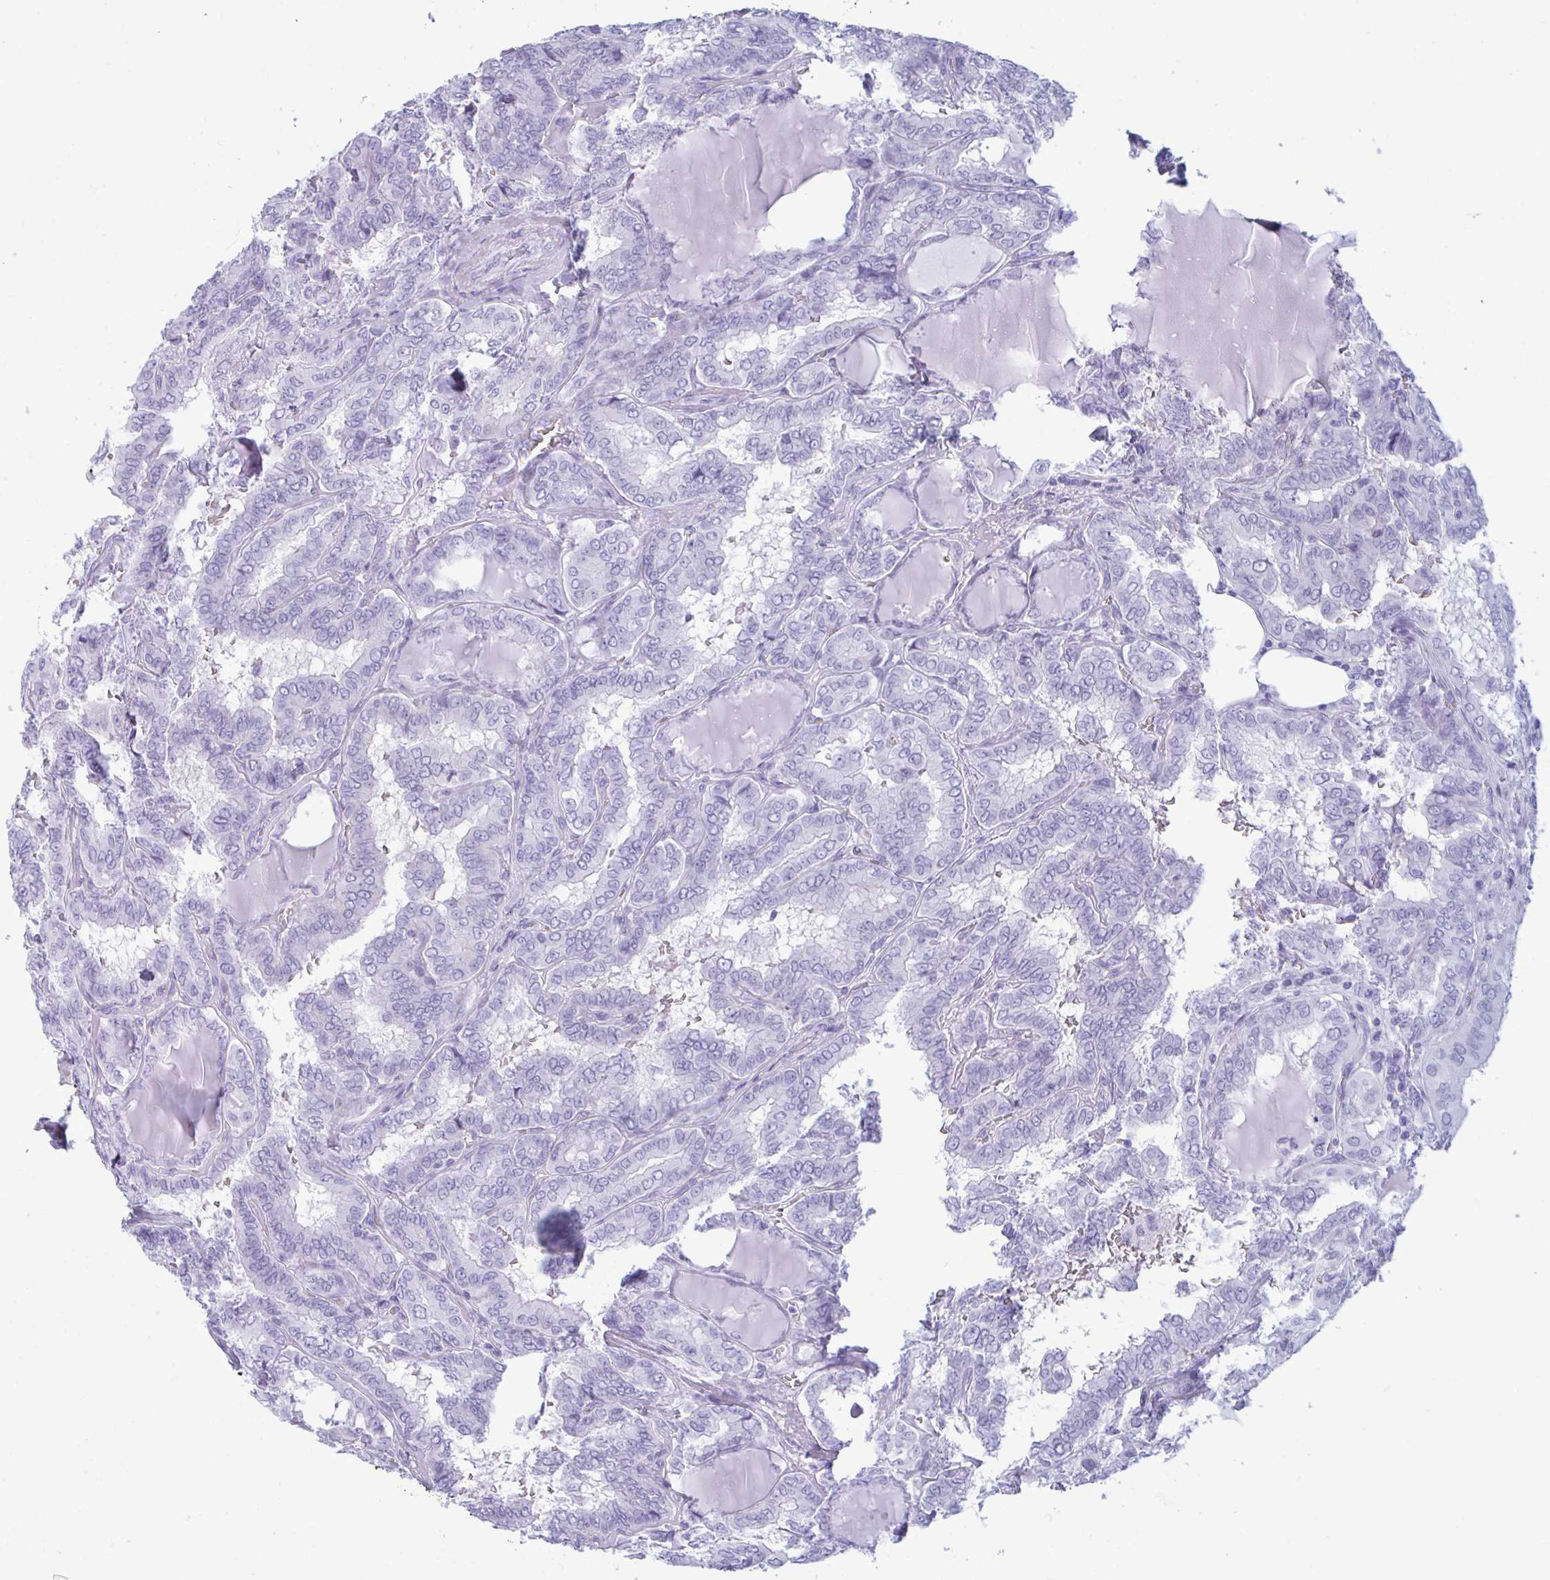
{"staining": {"intensity": "negative", "quantity": "none", "location": "none"}, "tissue": "thyroid cancer", "cell_type": "Tumor cells", "image_type": "cancer", "snomed": [{"axis": "morphology", "description": "Papillary adenocarcinoma, NOS"}, {"axis": "topography", "description": "Thyroid gland"}], "caption": "Human thyroid cancer stained for a protein using immunohistochemistry reveals no expression in tumor cells.", "gene": "ANKRD60", "patient": {"sex": "female", "age": 46}}